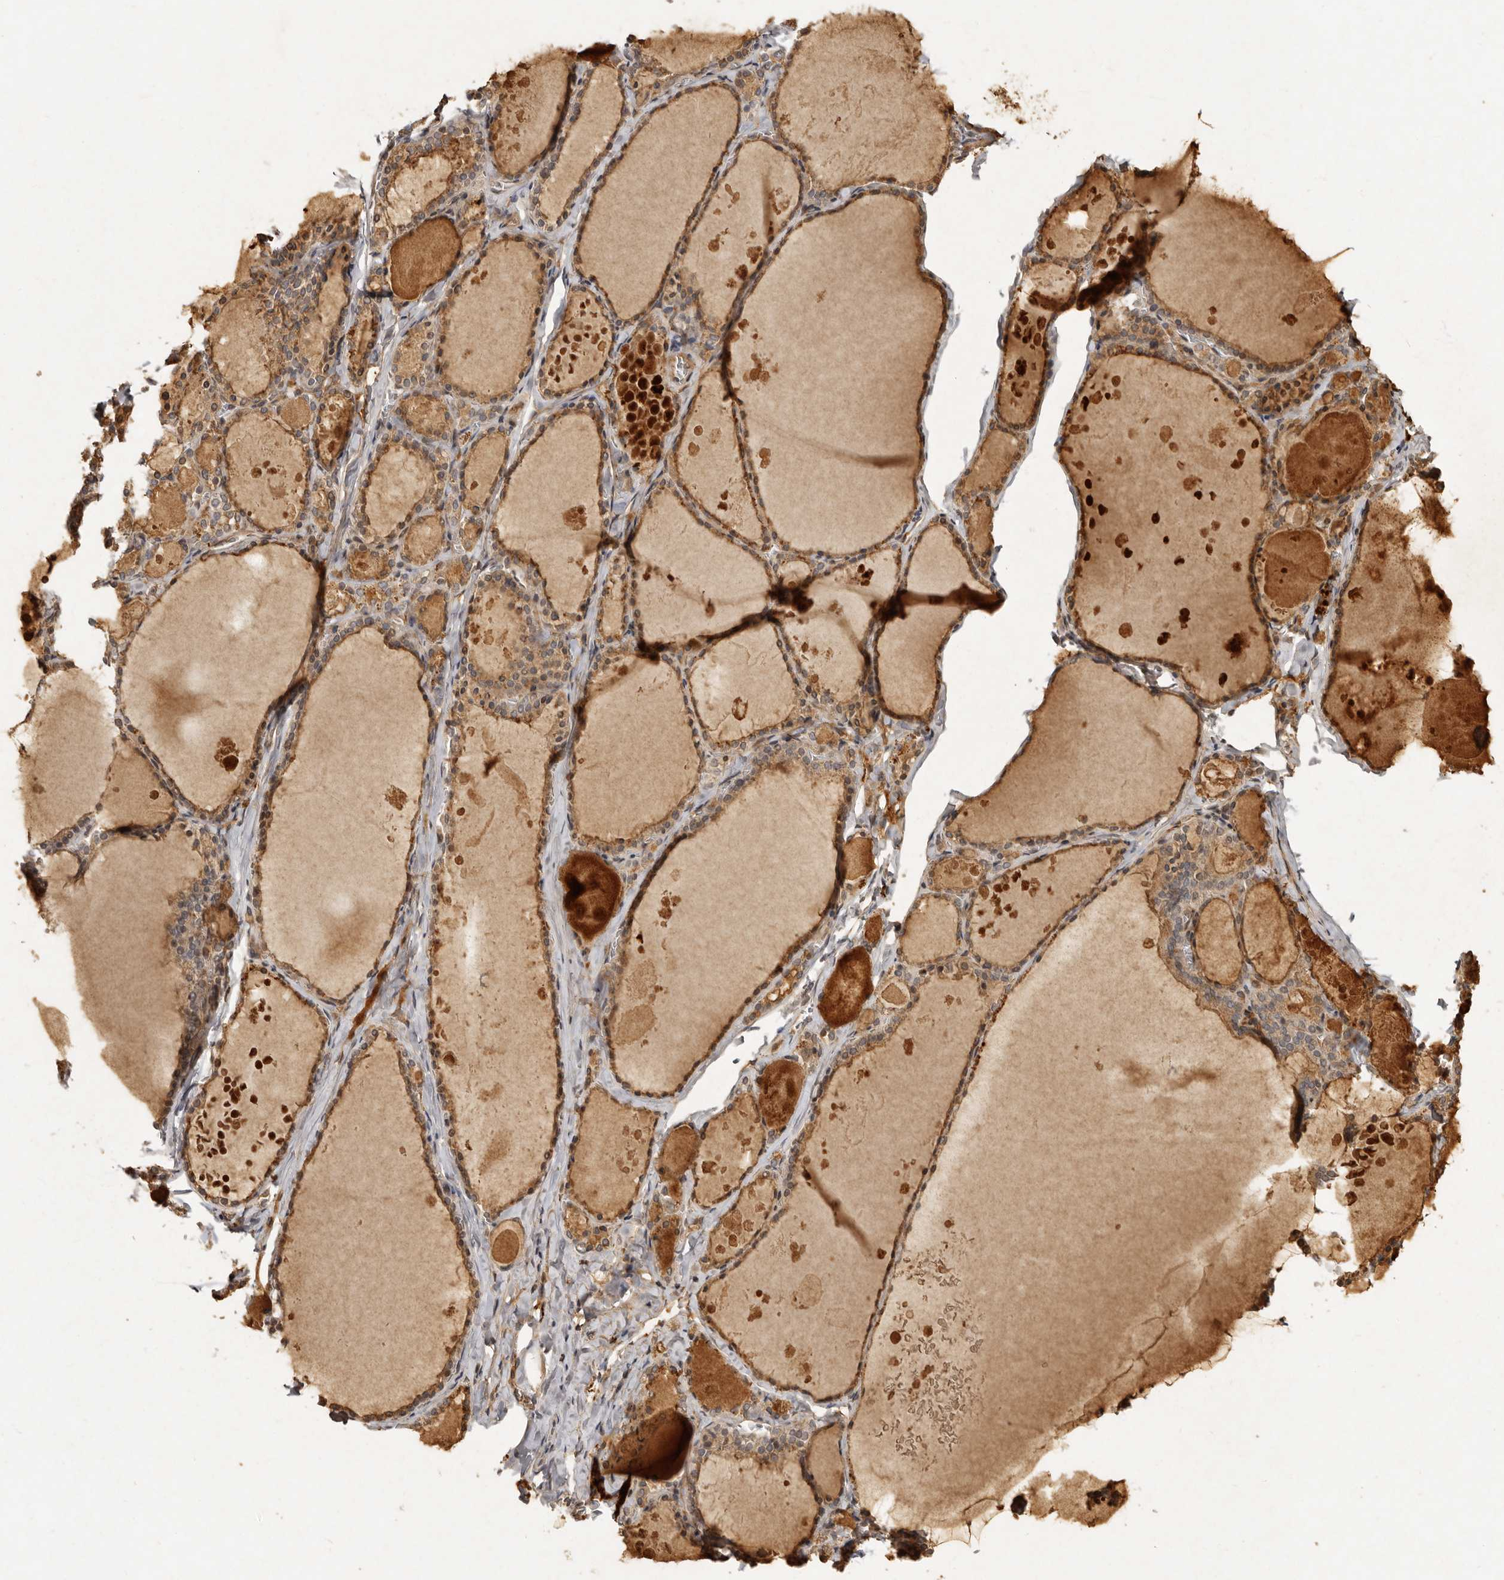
{"staining": {"intensity": "moderate", "quantity": ">75%", "location": "cytoplasmic/membranous"}, "tissue": "thyroid gland", "cell_type": "Glandular cells", "image_type": "normal", "snomed": [{"axis": "morphology", "description": "Normal tissue, NOS"}, {"axis": "topography", "description": "Thyroid gland"}], "caption": "Immunohistochemistry (IHC) staining of normal thyroid gland, which shows medium levels of moderate cytoplasmic/membranous positivity in about >75% of glandular cells indicating moderate cytoplasmic/membranous protein positivity. The staining was performed using DAB (3,3'-diaminobenzidine) (brown) for protein detection and nuclei were counterstained in hematoxylin (blue).", "gene": "SEMA3A", "patient": {"sex": "male", "age": 56}}